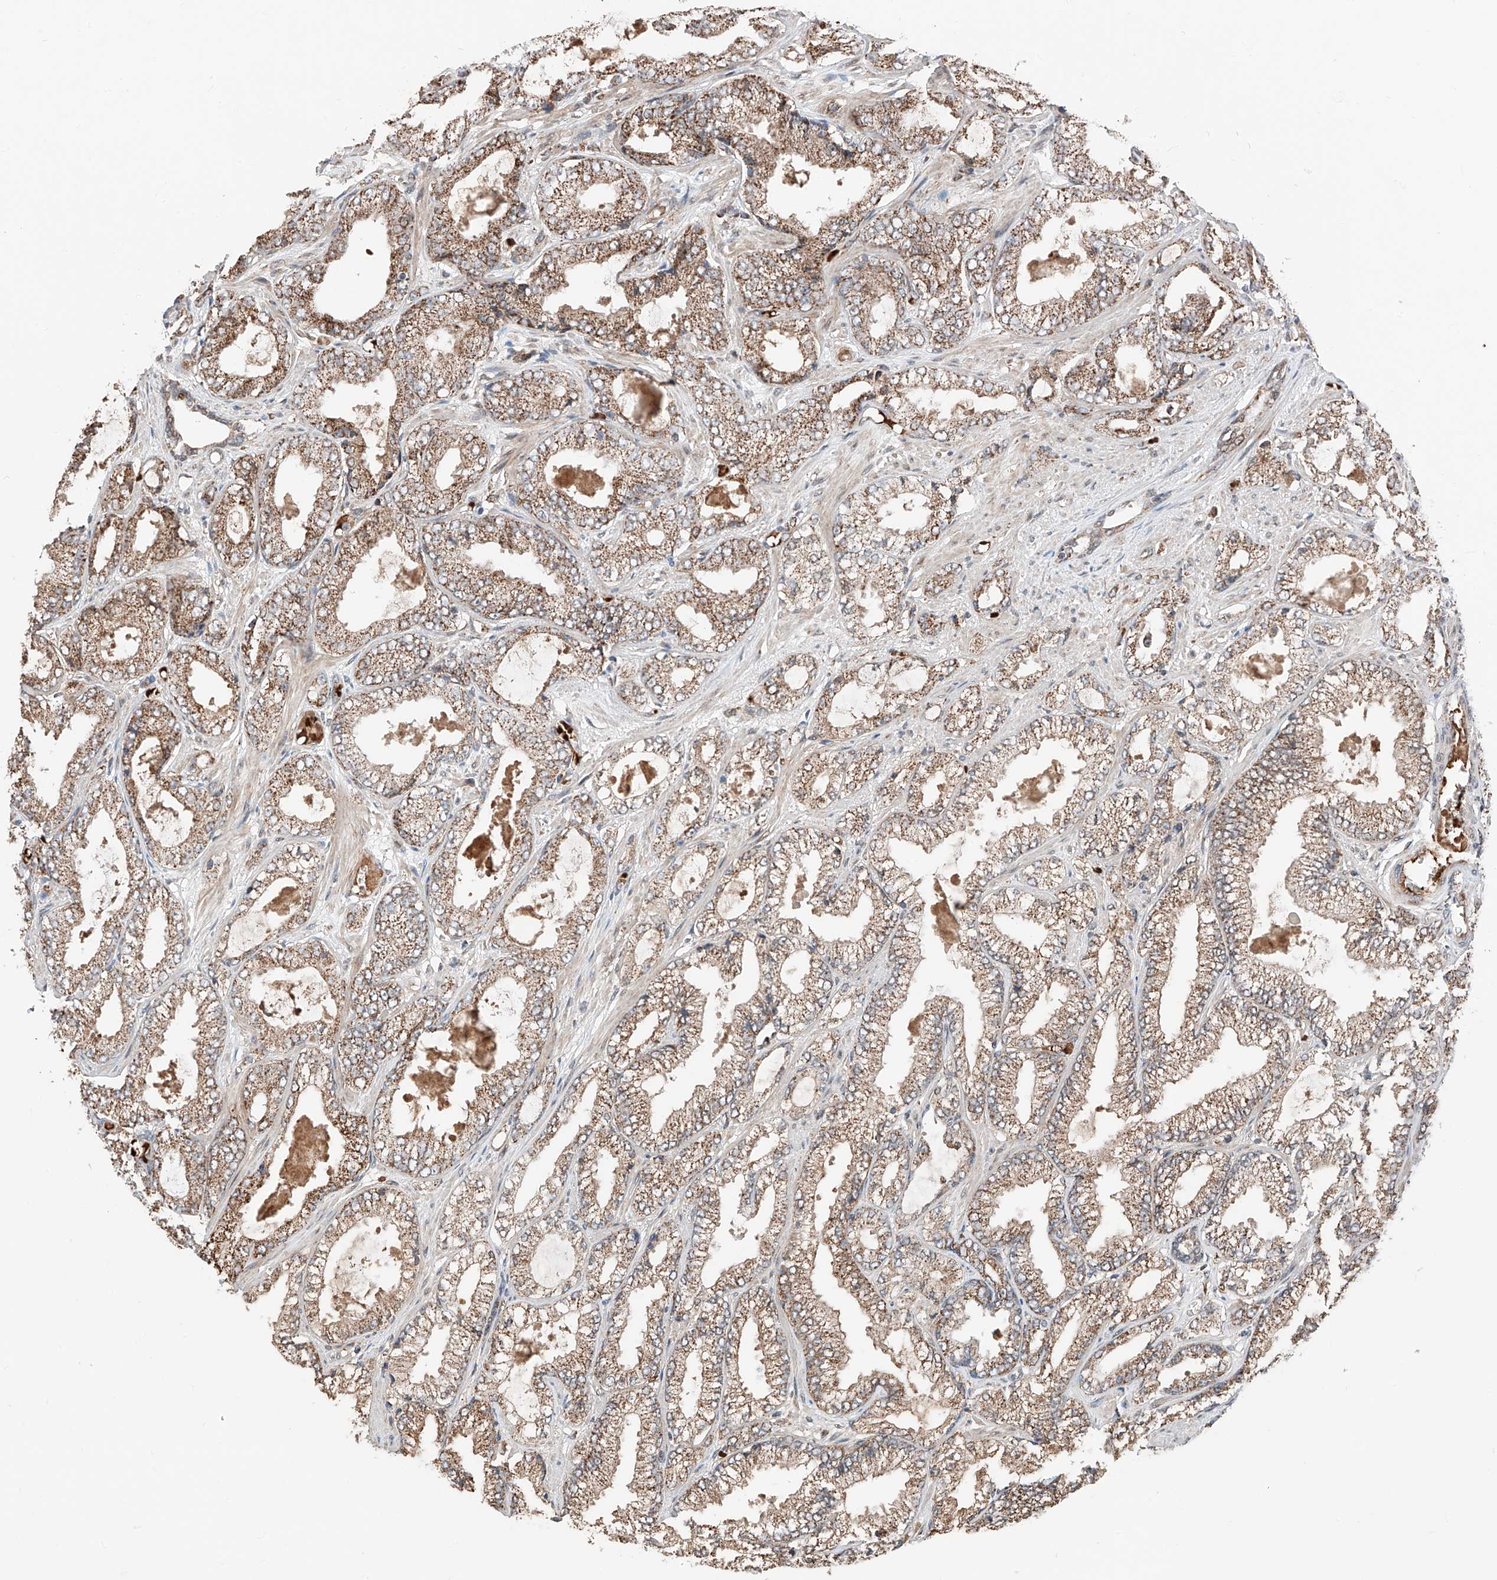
{"staining": {"intensity": "strong", "quantity": "25%-75%", "location": "cytoplasmic/membranous"}, "tissue": "prostate cancer", "cell_type": "Tumor cells", "image_type": "cancer", "snomed": [{"axis": "morphology", "description": "Adenocarcinoma, High grade"}, {"axis": "topography", "description": "Prostate"}], "caption": "This photomicrograph demonstrates immunohistochemistry staining of high-grade adenocarcinoma (prostate), with high strong cytoplasmic/membranous staining in approximately 25%-75% of tumor cells.", "gene": "ZSCAN29", "patient": {"sex": "male", "age": 71}}